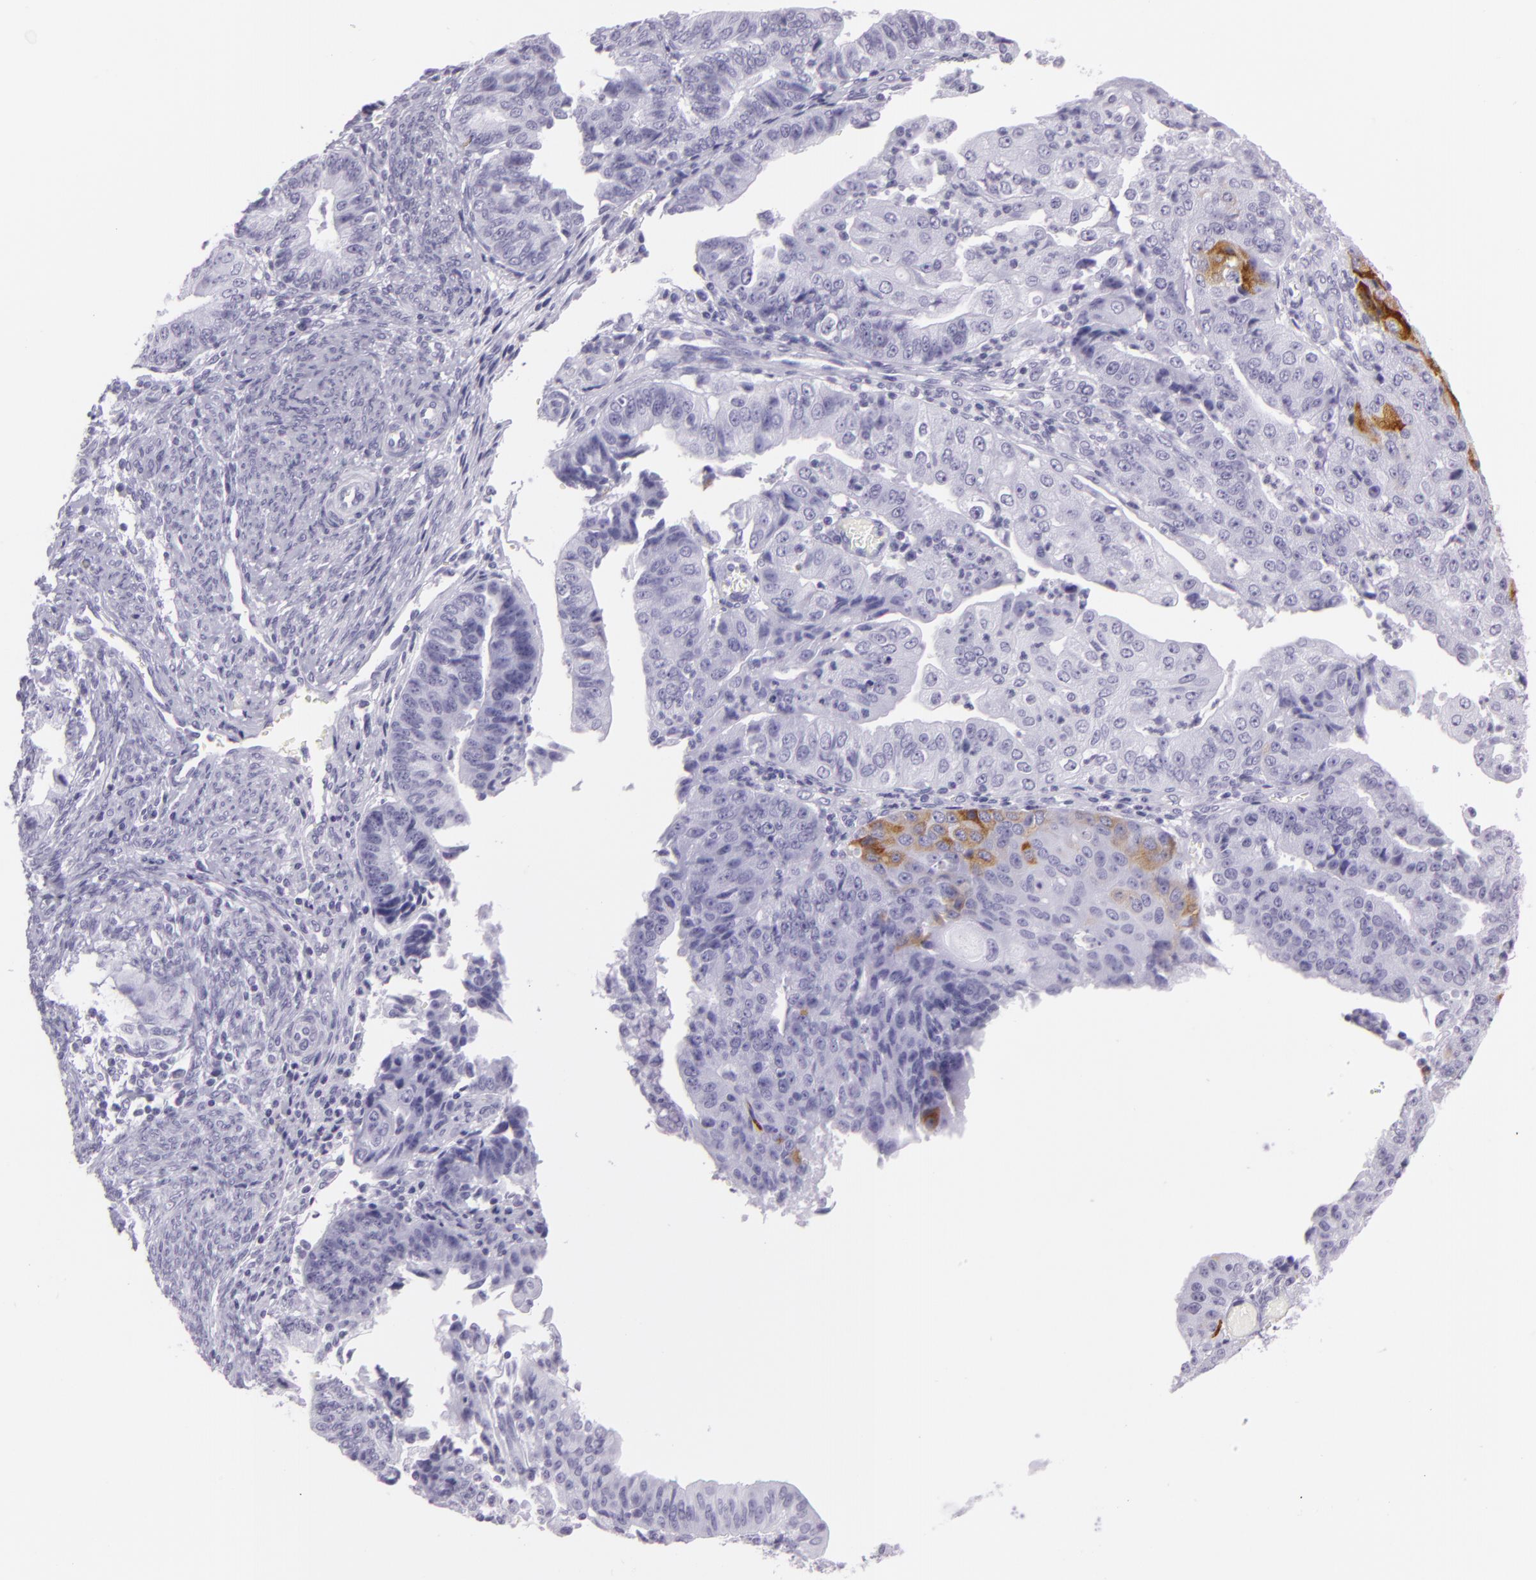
{"staining": {"intensity": "moderate", "quantity": "<25%", "location": "cytoplasmic/membranous"}, "tissue": "endometrial cancer", "cell_type": "Tumor cells", "image_type": "cancer", "snomed": [{"axis": "morphology", "description": "Adenocarcinoma, NOS"}, {"axis": "topography", "description": "Endometrium"}], "caption": "Immunohistochemical staining of endometrial adenocarcinoma demonstrates moderate cytoplasmic/membranous protein positivity in approximately <25% of tumor cells. (DAB (3,3'-diaminobenzidine) = brown stain, brightfield microscopy at high magnification).", "gene": "MUC6", "patient": {"sex": "female", "age": 56}}